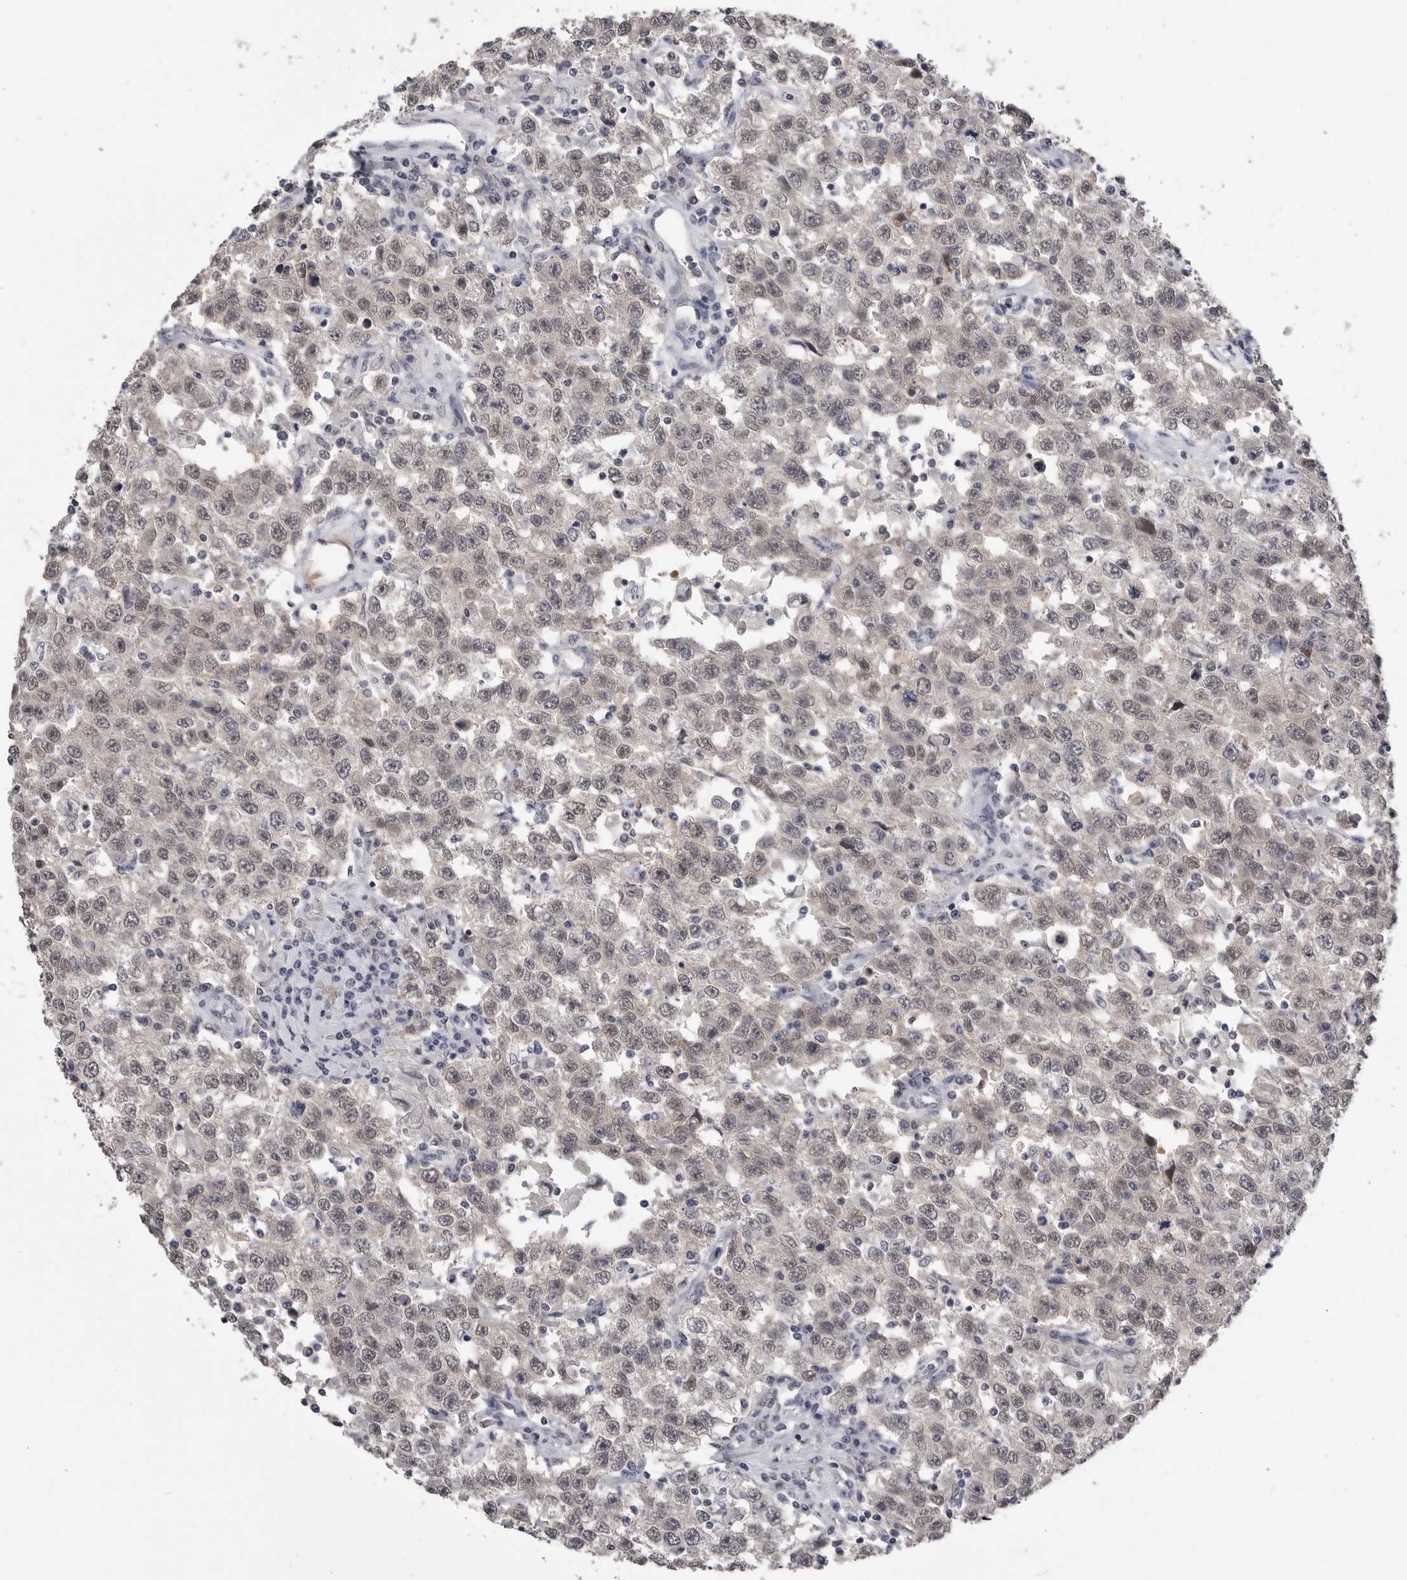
{"staining": {"intensity": "weak", "quantity": ">75%", "location": "nuclear"}, "tissue": "testis cancer", "cell_type": "Tumor cells", "image_type": "cancer", "snomed": [{"axis": "morphology", "description": "Seminoma, NOS"}, {"axis": "topography", "description": "Testis"}], "caption": "The micrograph demonstrates a brown stain indicating the presence of a protein in the nuclear of tumor cells in seminoma (testis). (DAB (3,3'-diaminobenzidine) IHC with brightfield microscopy, high magnification).", "gene": "DLG2", "patient": {"sex": "male", "age": 41}}